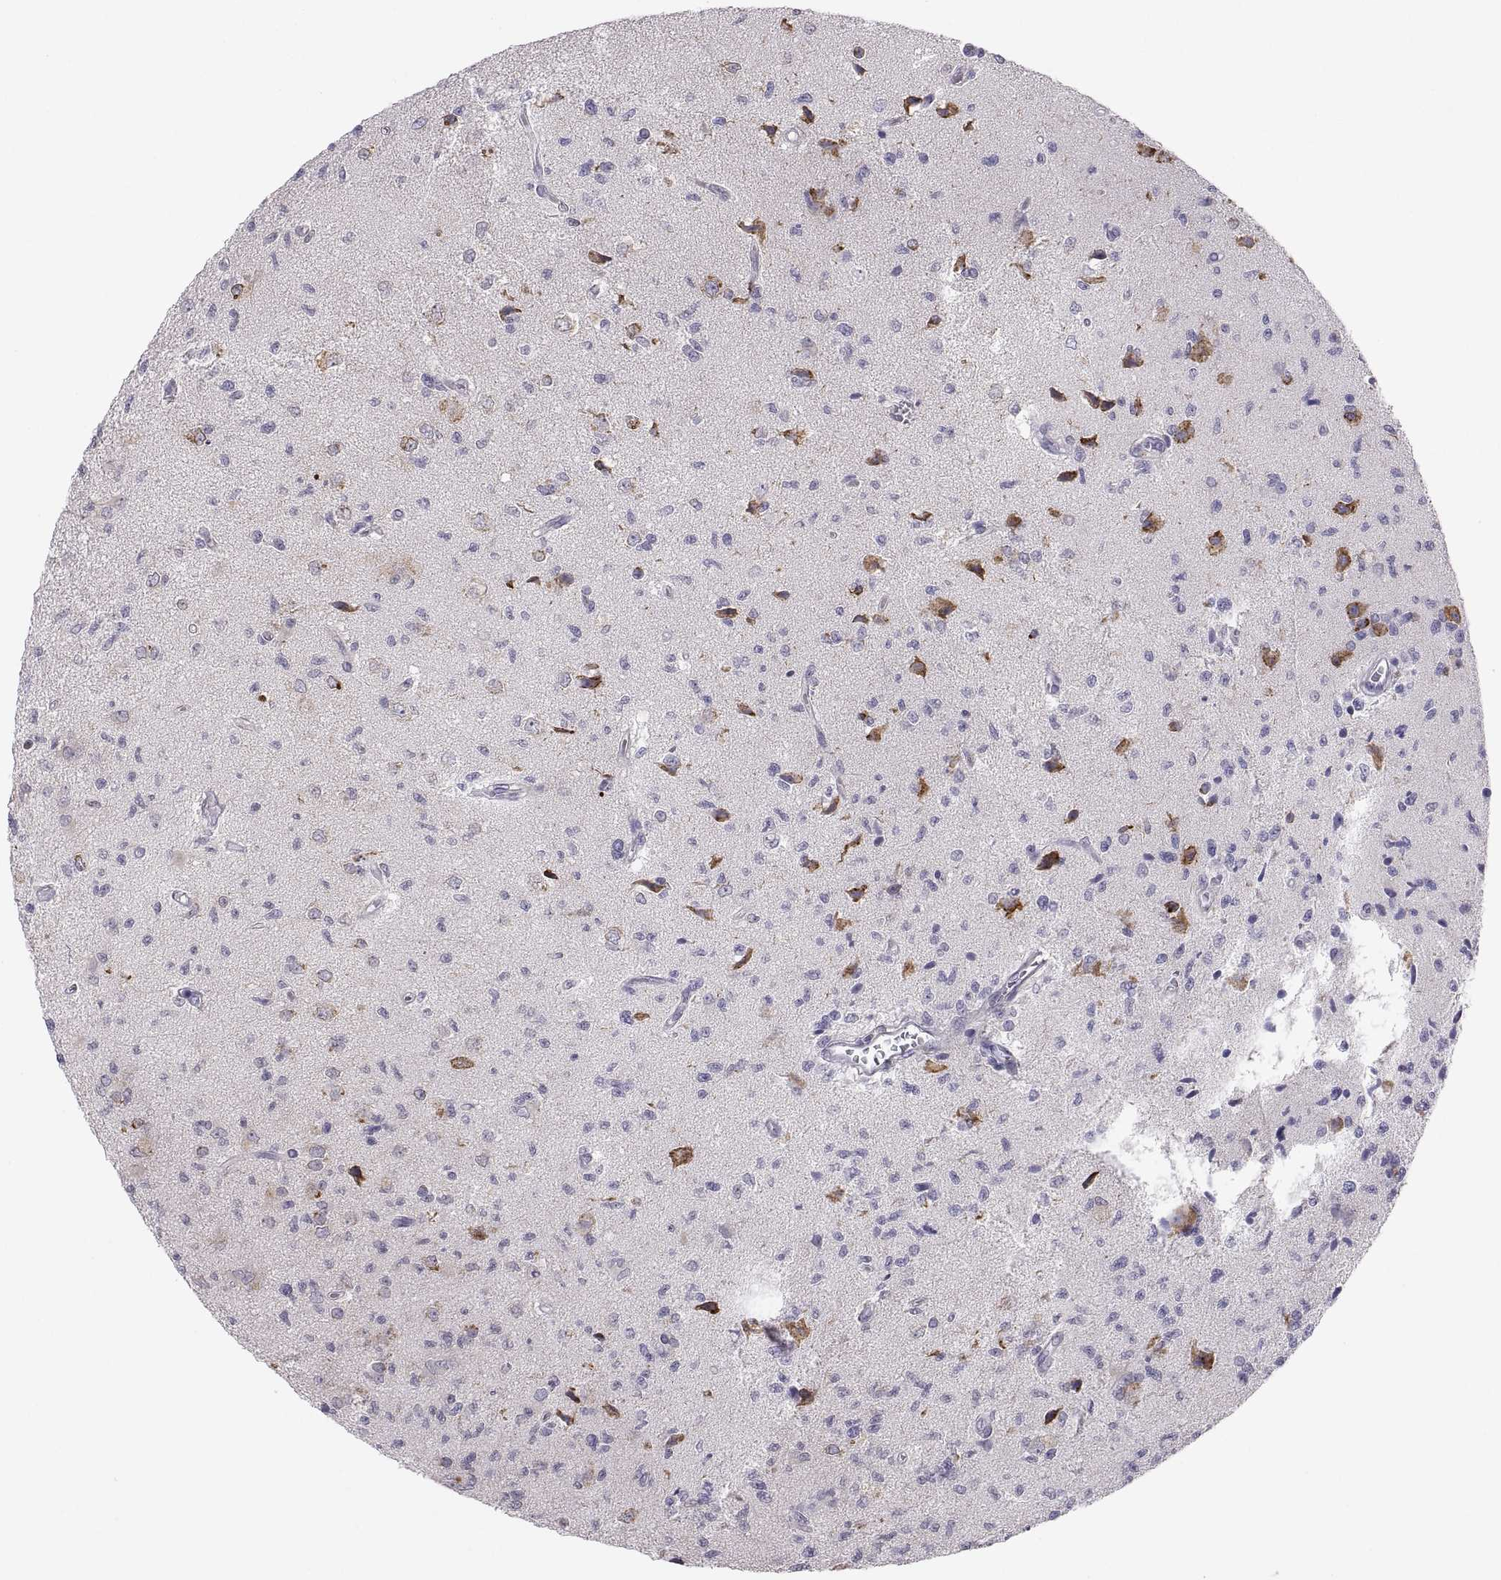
{"staining": {"intensity": "negative", "quantity": "none", "location": "none"}, "tissue": "glioma", "cell_type": "Tumor cells", "image_type": "cancer", "snomed": [{"axis": "morphology", "description": "Glioma, malignant, High grade"}, {"axis": "topography", "description": "Brain"}], "caption": "Micrograph shows no protein positivity in tumor cells of glioma tissue. (DAB (3,3'-diaminobenzidine) immunohistochemistry (IHC) visualized using brightfield microscopy, high magnification).", "gene": "ERO1A", "patient": {"sex": "male", "age": 56}}